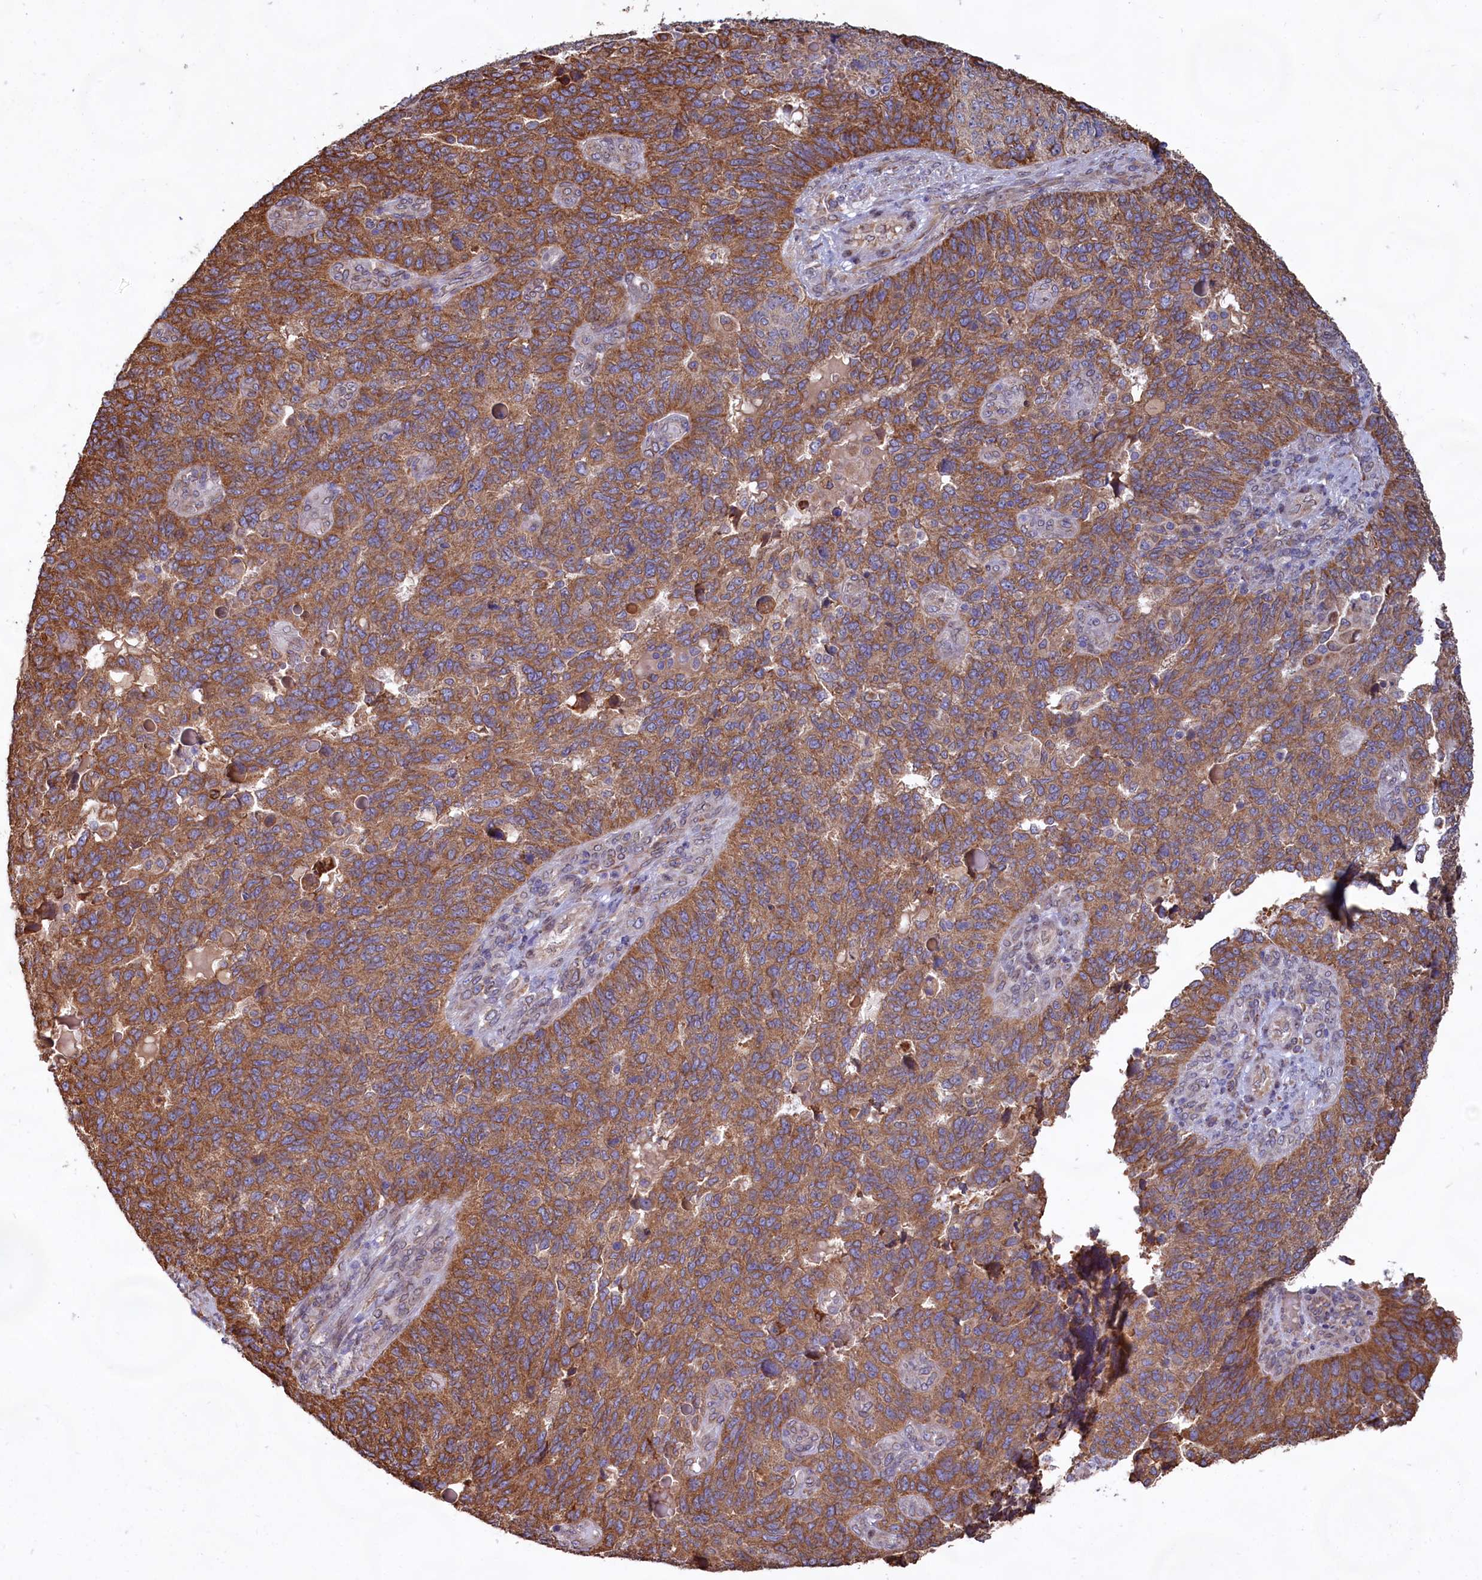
{"staining": {"intensity": "strong", "quantity": ">75%", "location": "cytoplasmic/membranous"}, "tissue": "endometrial cancer", "cell_type": "Tumor cells", "image_type": "cancer", "snomed": [{"axis": "morphology", "description": "Adenocarcinoma, NOS"}, {"axis": "topography", "description": "Endometrium"}], "caption": "This is an image of immunohistochemistry (IHC) staining of endometrial cancer (adenocarcinoma), which shows strong staining in the cytoplasmic/membranous of tumor cells.", "gene": "TBC1D19", "patient": {"sex": "female", "age": 66}}